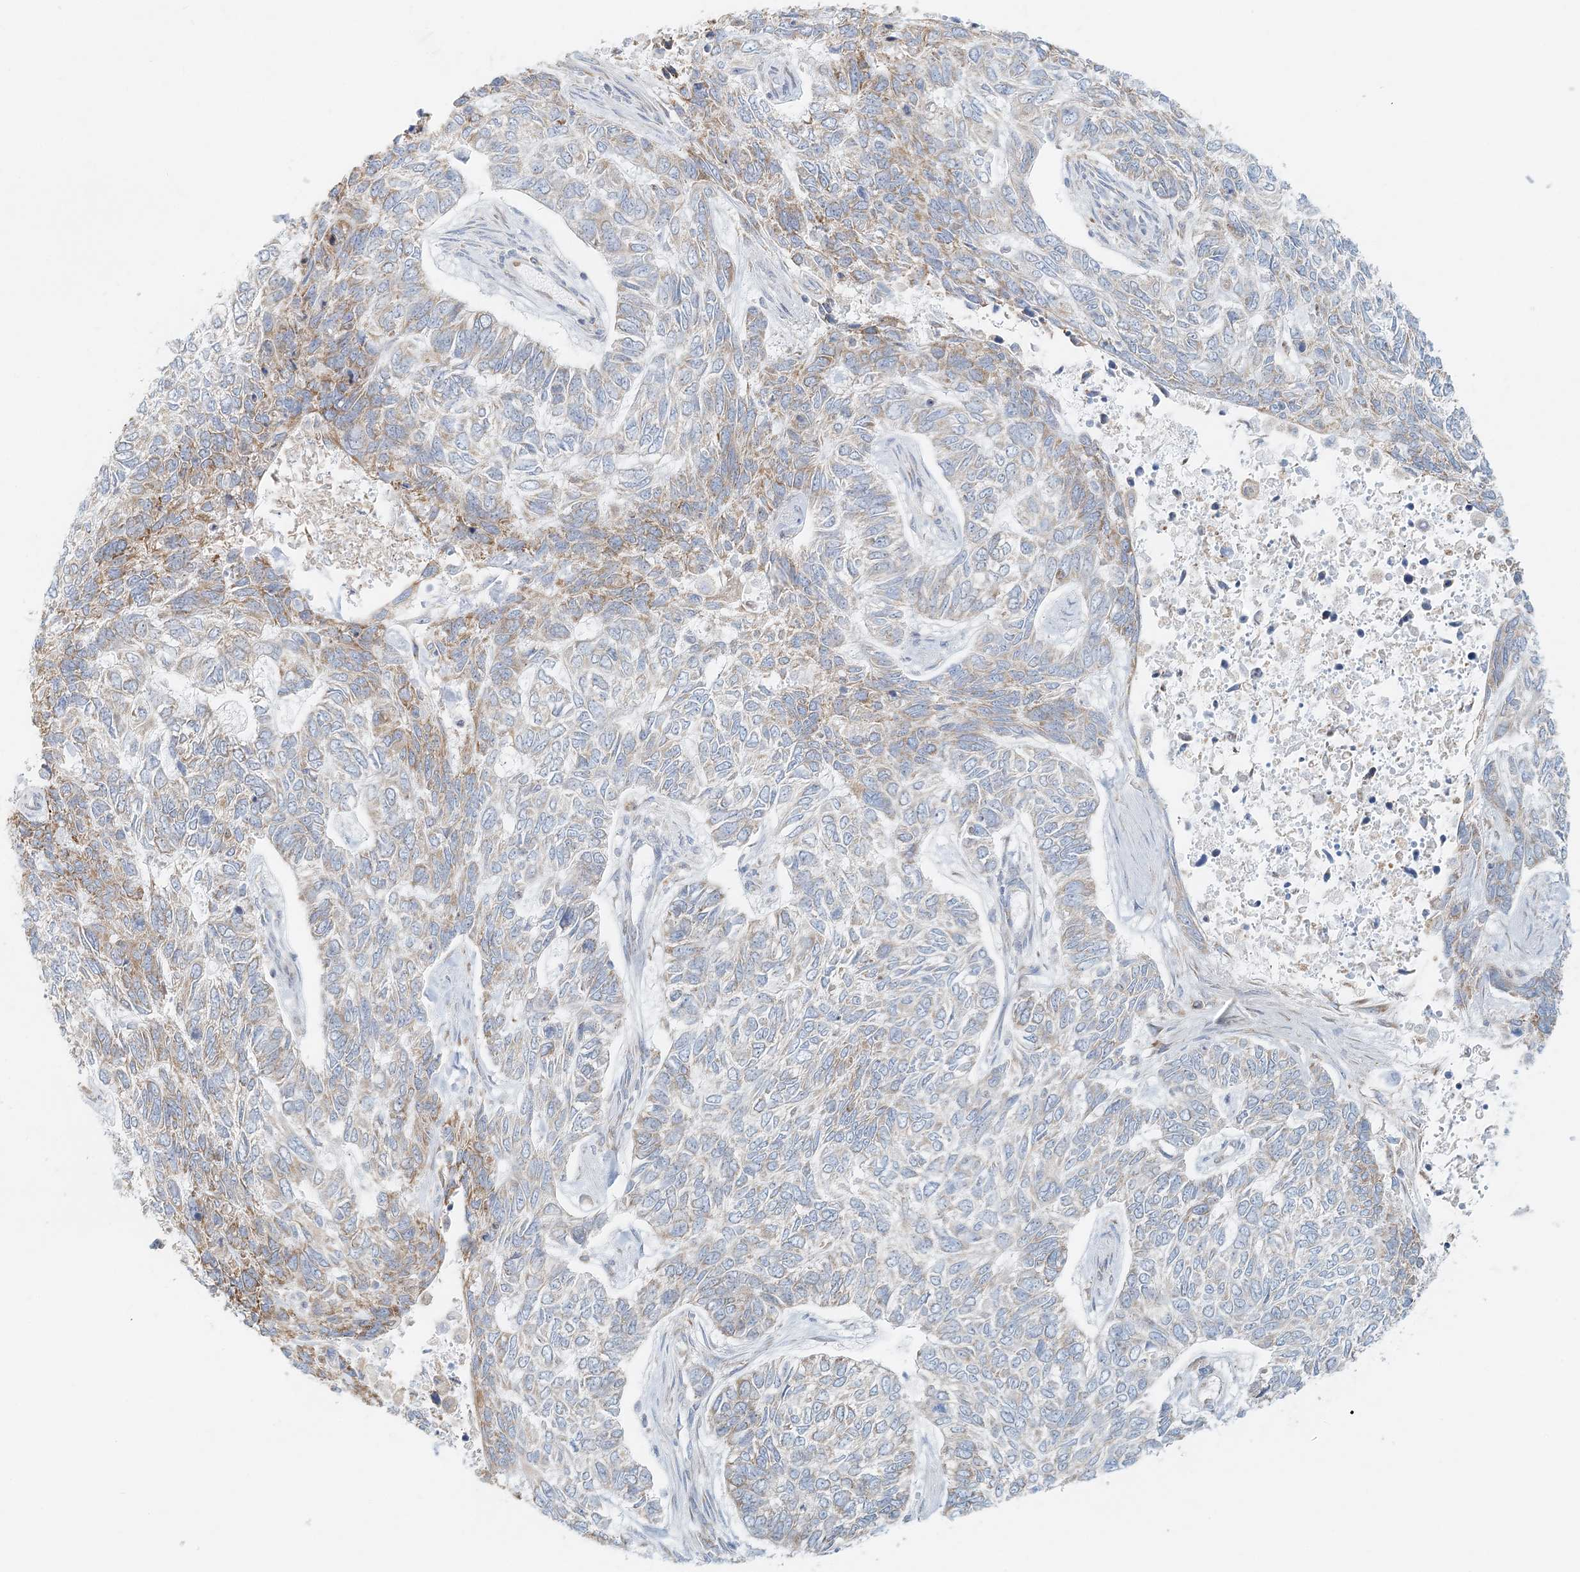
{"staining": {"intensity": "moderate", "quantity": "25%-75%", "location": "cytoplasmic/membranous"}, "tissue": "skin cancer", "cell_type": "Tumor cells", "image_type": "cancer", "snomed": [{"axis": "morphology", "description": "Basal cell carcinoma"}, {"axis": "topography", "description": "Skin"}], "caption": "Moderate cytoplasmic/membranous protein staining is seen in about 25%-75% of tumor cells in basal cell carcinoma (skin).", "gene": "STK11IP", "patient": {"sex": "female", "age": 65}}